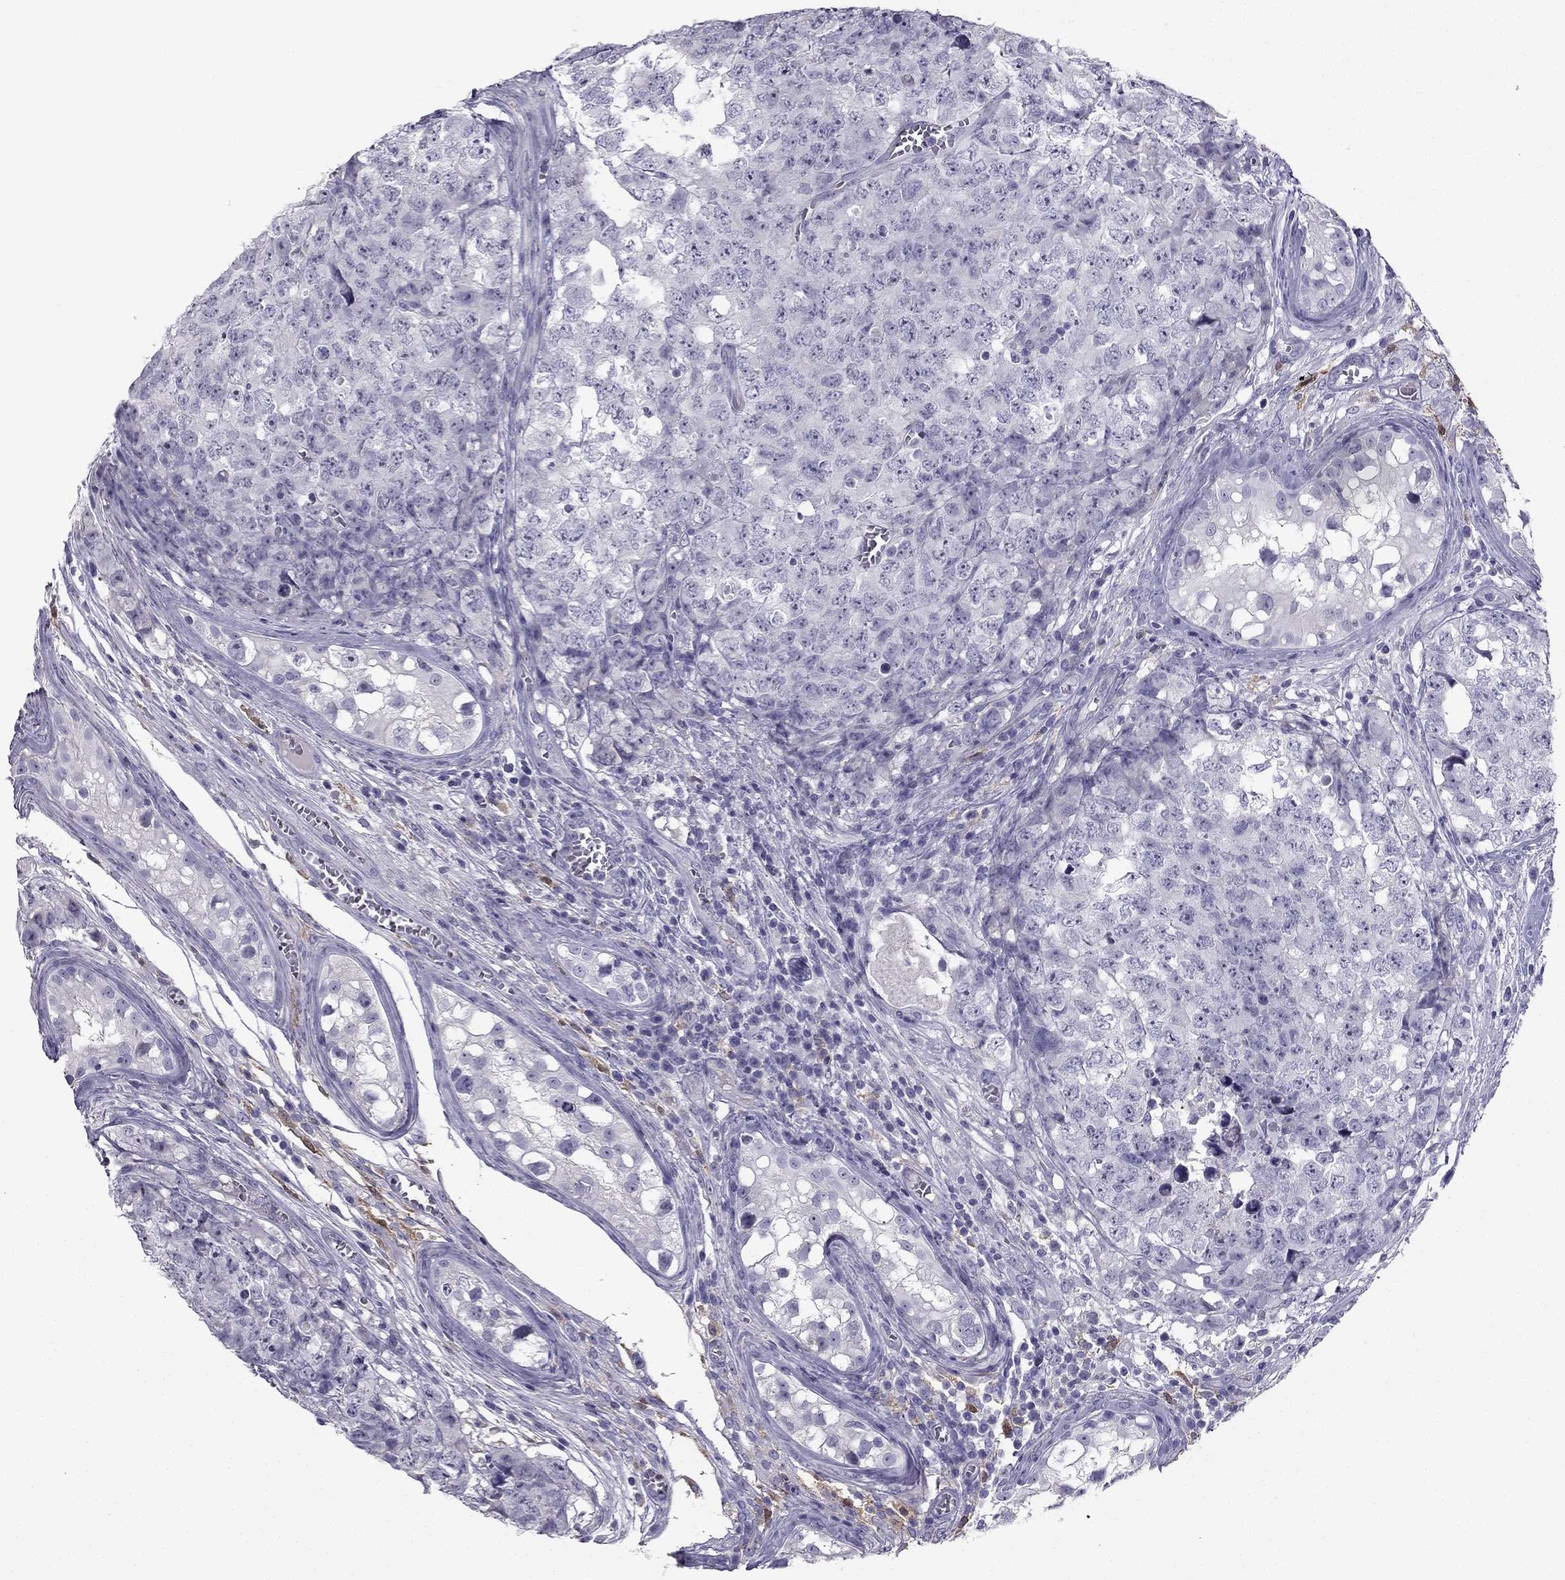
{"staining": {"intensity": "negative", "quantity": "none", "location": "none"}, "tissue": "testis cancer", "cell_type": "Tumor cells", "image_type": "cancer", "snomed": [{"axis": "morphology", "description": "Carcinoma, Embryonal, NOS"}, {"axis": "topography", "description": "Testis"}], "caption": "Tumor cells are negative for protein expression in human testis cancer (embryonal carcinoma).", "gene": "LMTK3", "patient": {"sex": "male", "age": 23}}